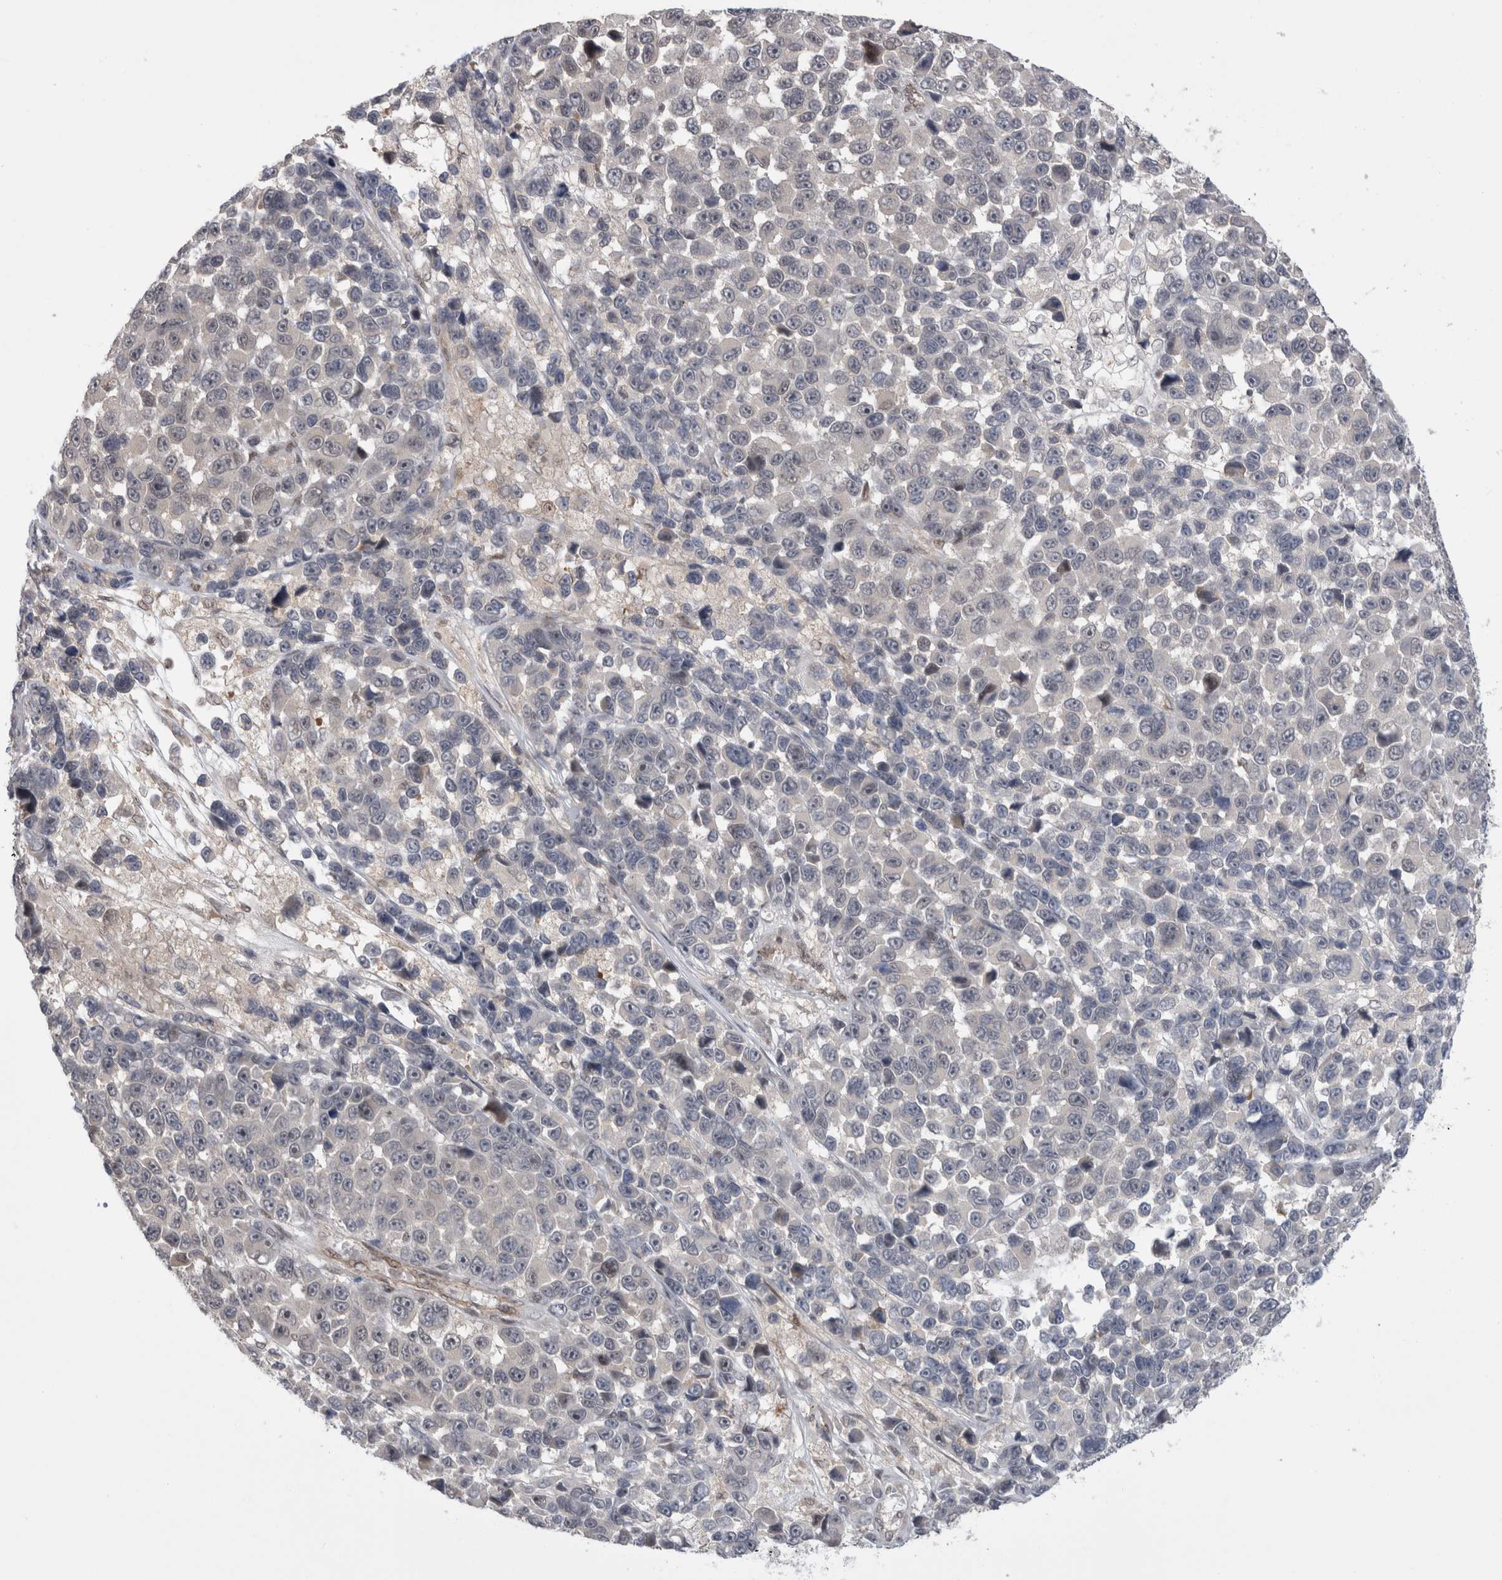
{"staining": {"intensity": "negative", "quantity": "none", "location": "none"}, "tissue": "melanoma", "cell_type": "Tumor cells", "image_type": "cancer", "snomed": [{"axis": "morphology", "description": "Malignant melanoma, NOS"}, {"axis": "topography", "description": "Skin"}], "caption": "The micrograph exhibits no significant staining in tumor cells of melanoma. (DAB (3,3'-diaminobenzidine) IHC visualized using brightfield microscopy, high magnification).", "gene": "MTBP", "patient": {"sex": "male", "age": 53}}